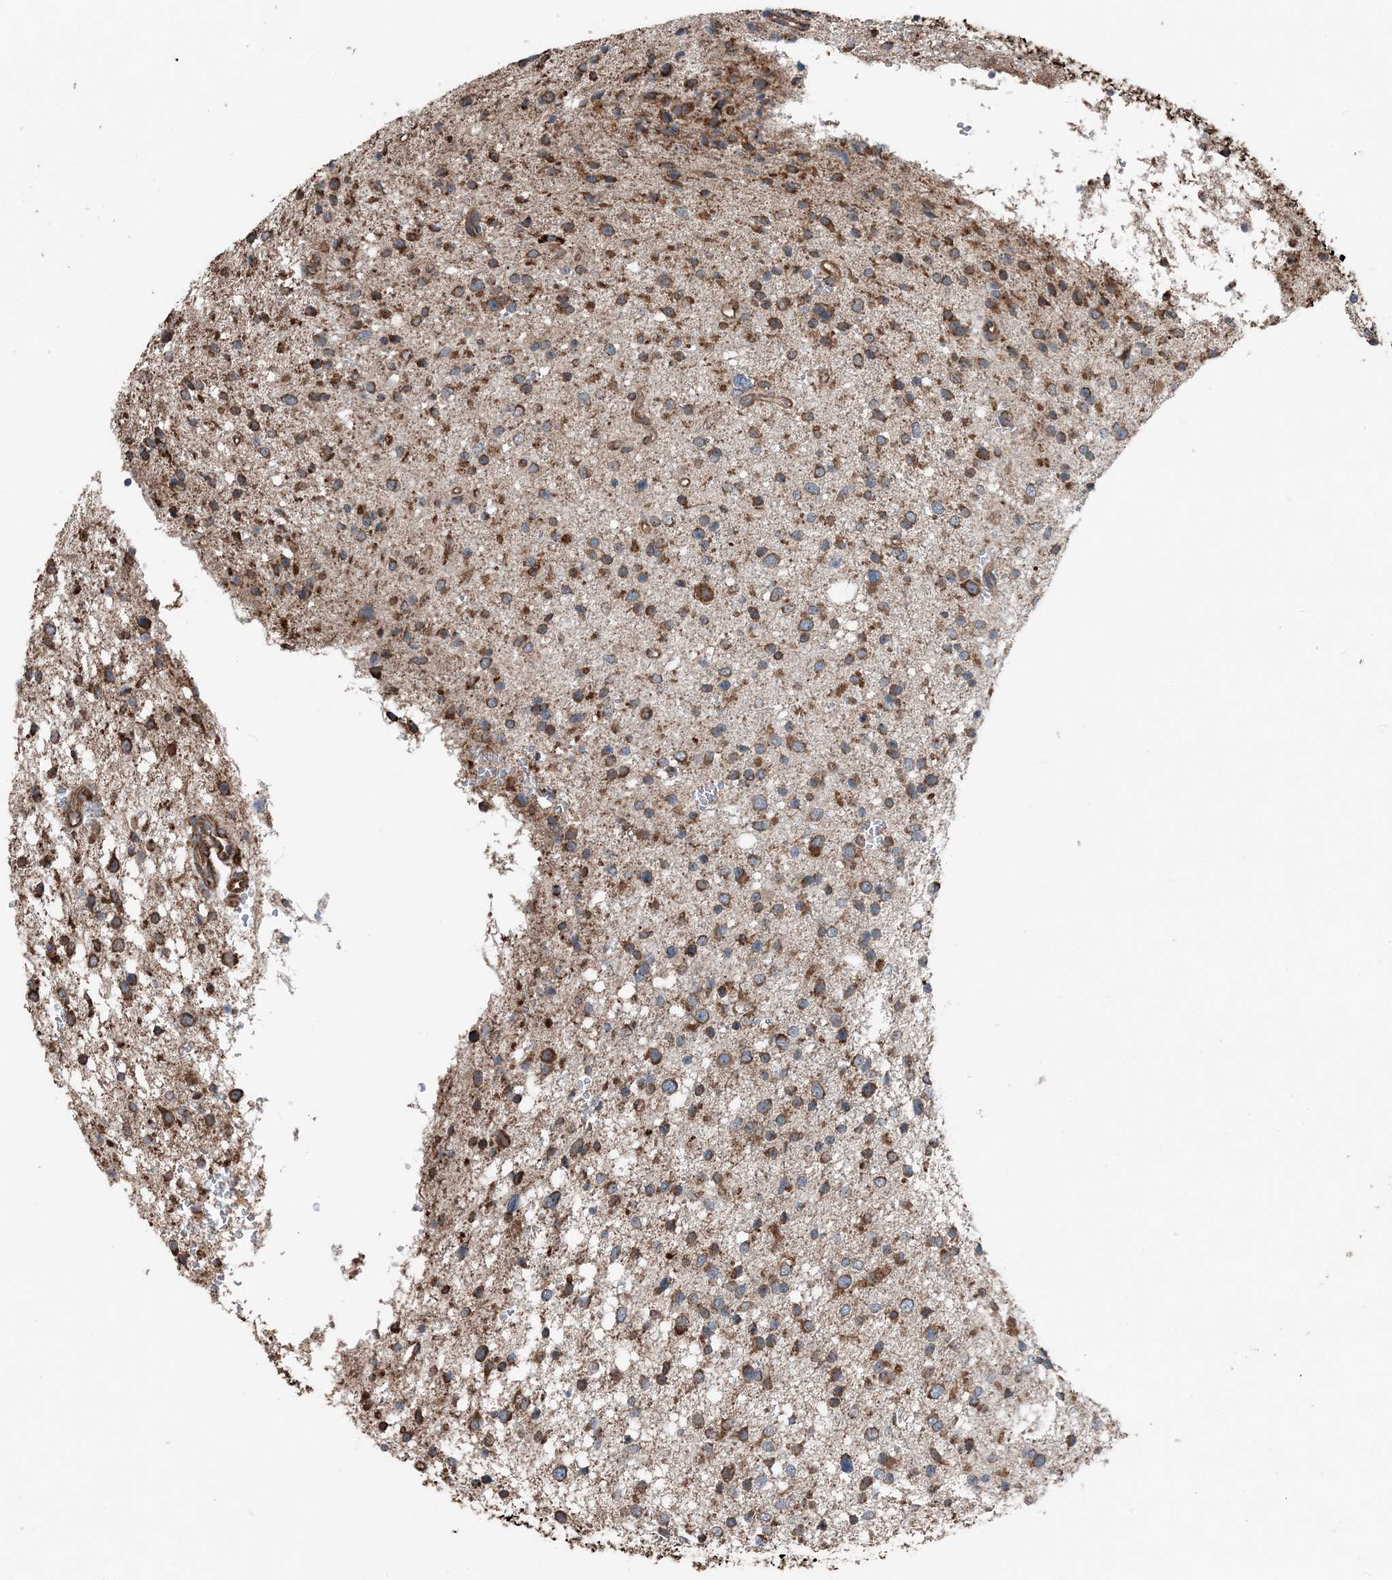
{"staining": {"intensity": "strong", "quantity": ">75%", "location": "cytoplasmic/membranous"}, "tissue": "glioma", "cell_type": "Tumor cells", "image_type": "cancer", "snomed": [{"axis": "morphology", "description": "Glioma, malignant, Low grade"}, {"axis": "topography", "description": "Brain"}], "caption": "Human glioma stained with a protein marker exhibits strong staining in tumor cells.", "gene": "PDIA6", "patient": {"sex": "female", "age": 37}}